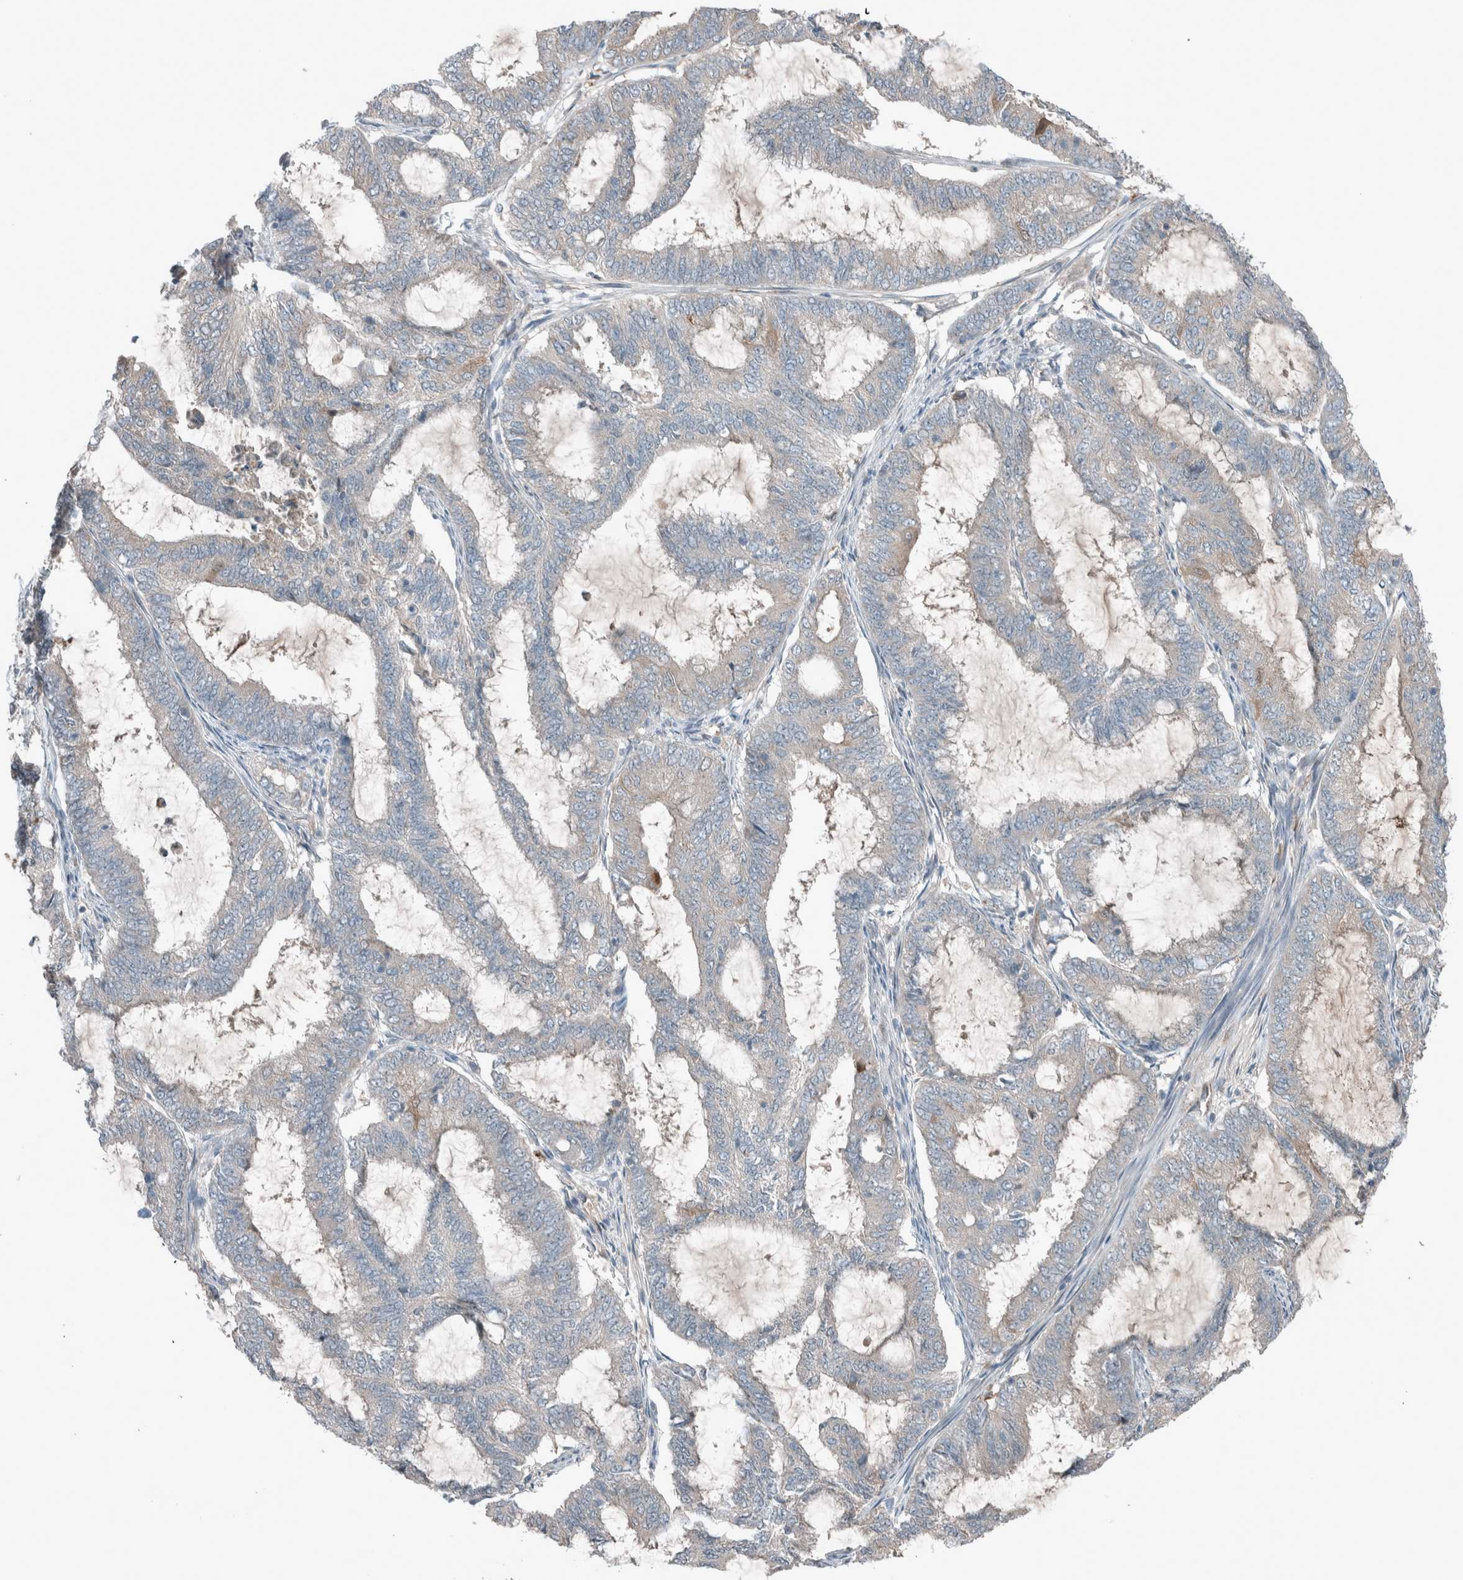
{"staining": {"intensity": "negative", "quantity": "none", "location": "none"}, "tissue": "endometrial cancer", "cell_type": "Tumor cells", "image_type": "cancer", "snomed": [{"axis": "morphology", "description": "Adenocarcinoma, NOS"}, {"axis": "topography", "description": "Endometrium"}], "caption": "High power microscopy image of an immunohistochemistry histopathology image of adenocarcinoma (endometrial), revealing no significant staining in tumor cells.", "gene": "RALGDS", "patient": {"sex": "female", "age": 51}}